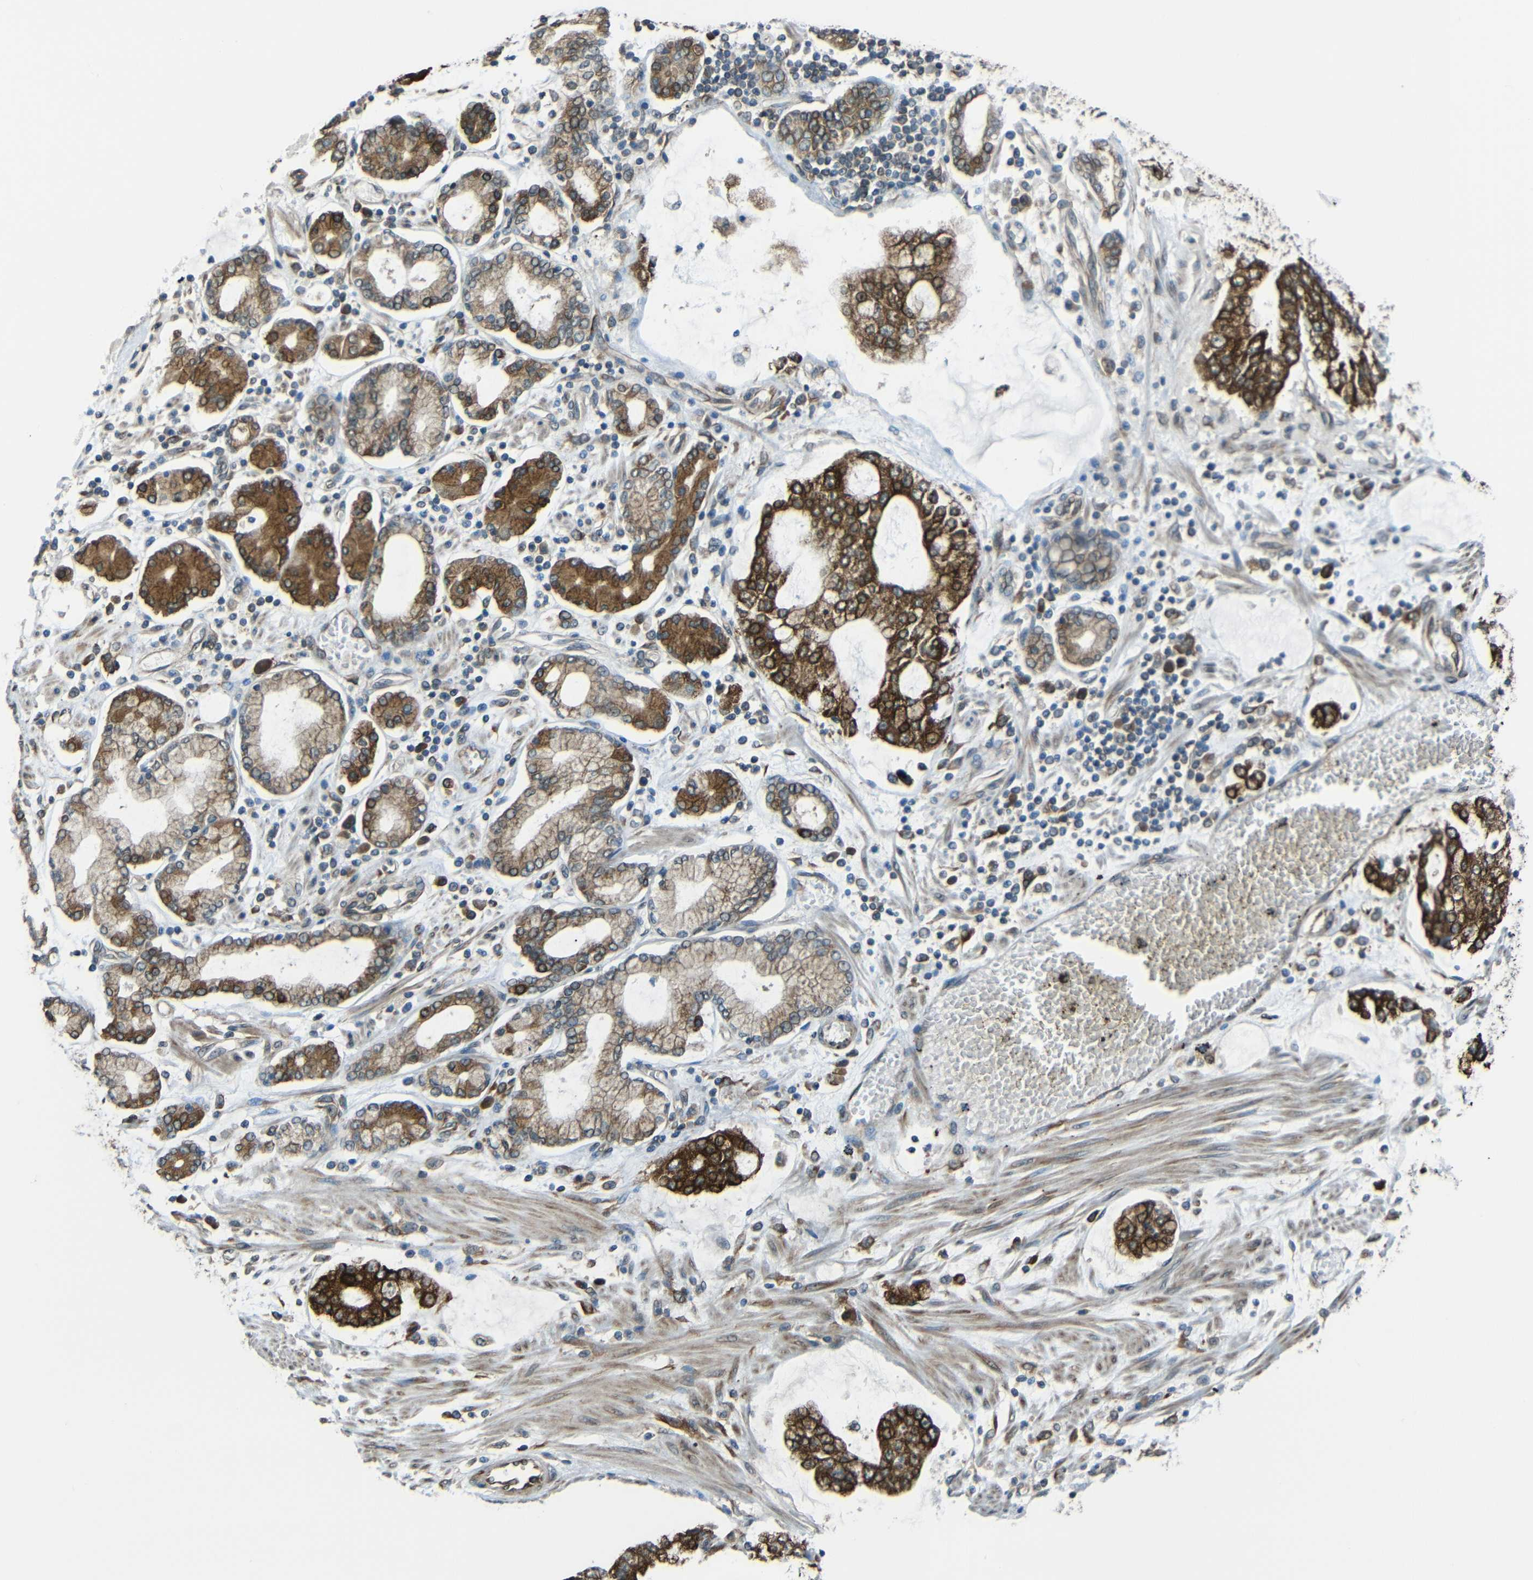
{"staining": {"intensity": "strong", "quantity": "25%-75%", "location": "cytoplasmic/membranous"}, "tissue": "stomach cancer", "cell_type": "Tumor cells", "image_type": "cancer", "snomed": [{"axis": "morphology", "description": "Adenocarcinoma, NOS"}, {"axis": "topography", "description": "Stomach"}], "caption": "Strong cytoplasmic/membranous staining for a protein is appreciated in about 25%-75% of tumor cells of stomach cancer (adenocarcinoma) using immunohistochemistry.", "gene": "VAPB", "patient": {"sex": "male", "age": 76}}